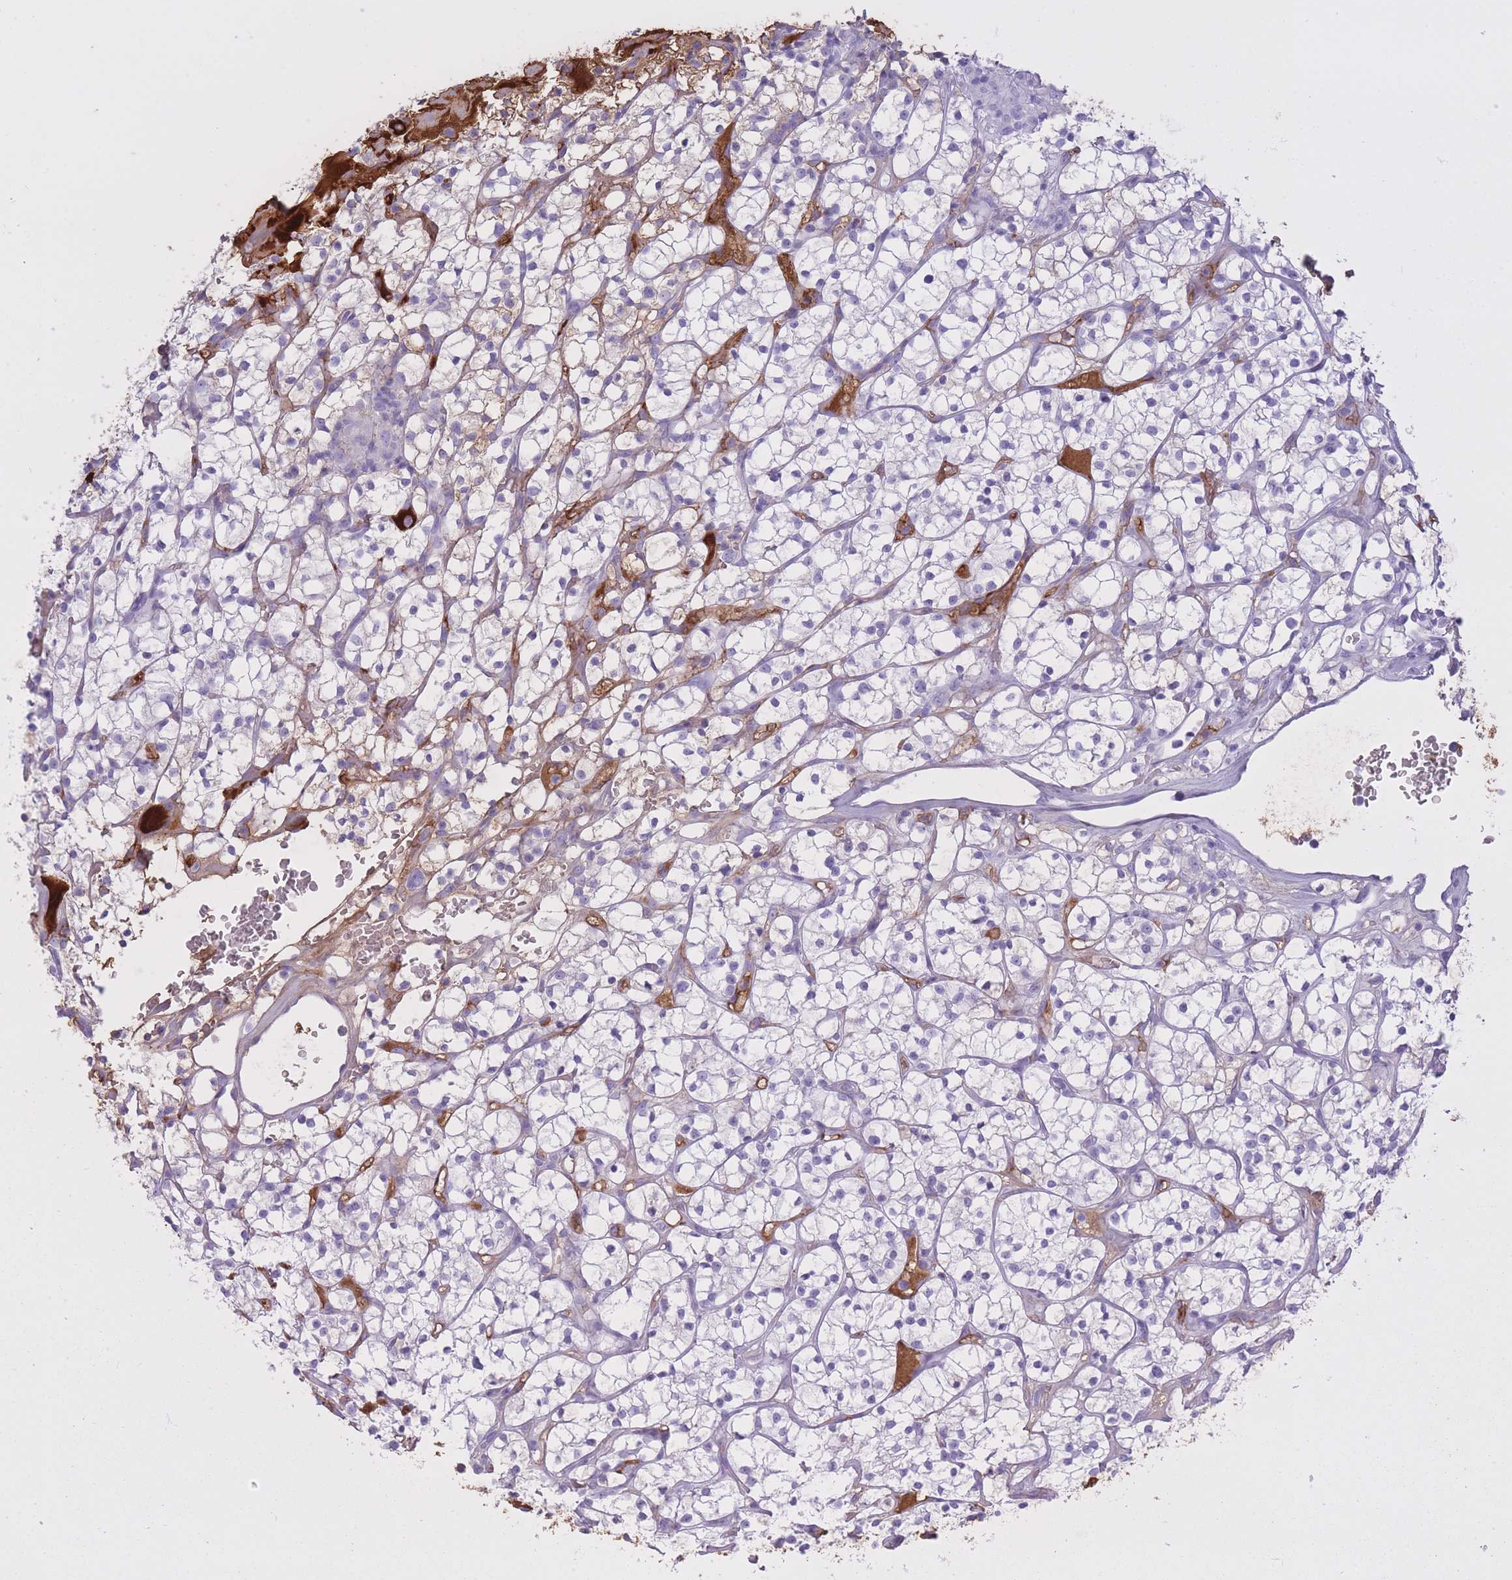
{"staining": {"intensity": "negative", "quantity": "none", "location": "none"}, "tissue": "renal cancer", "cell_type": "Tumor cells", "image_type": "cancer", "snomed": [{"axis": "morphology", "description": "Adenocarcinoma, NOS"}, {"axis": "topography", "description": "Kidney"}], "caption": "Tumor cells show no significant protein staining in renal adenocarcinoma.", "gene": "AP3S2", "patient": {"sex": "female", "age": 64}}